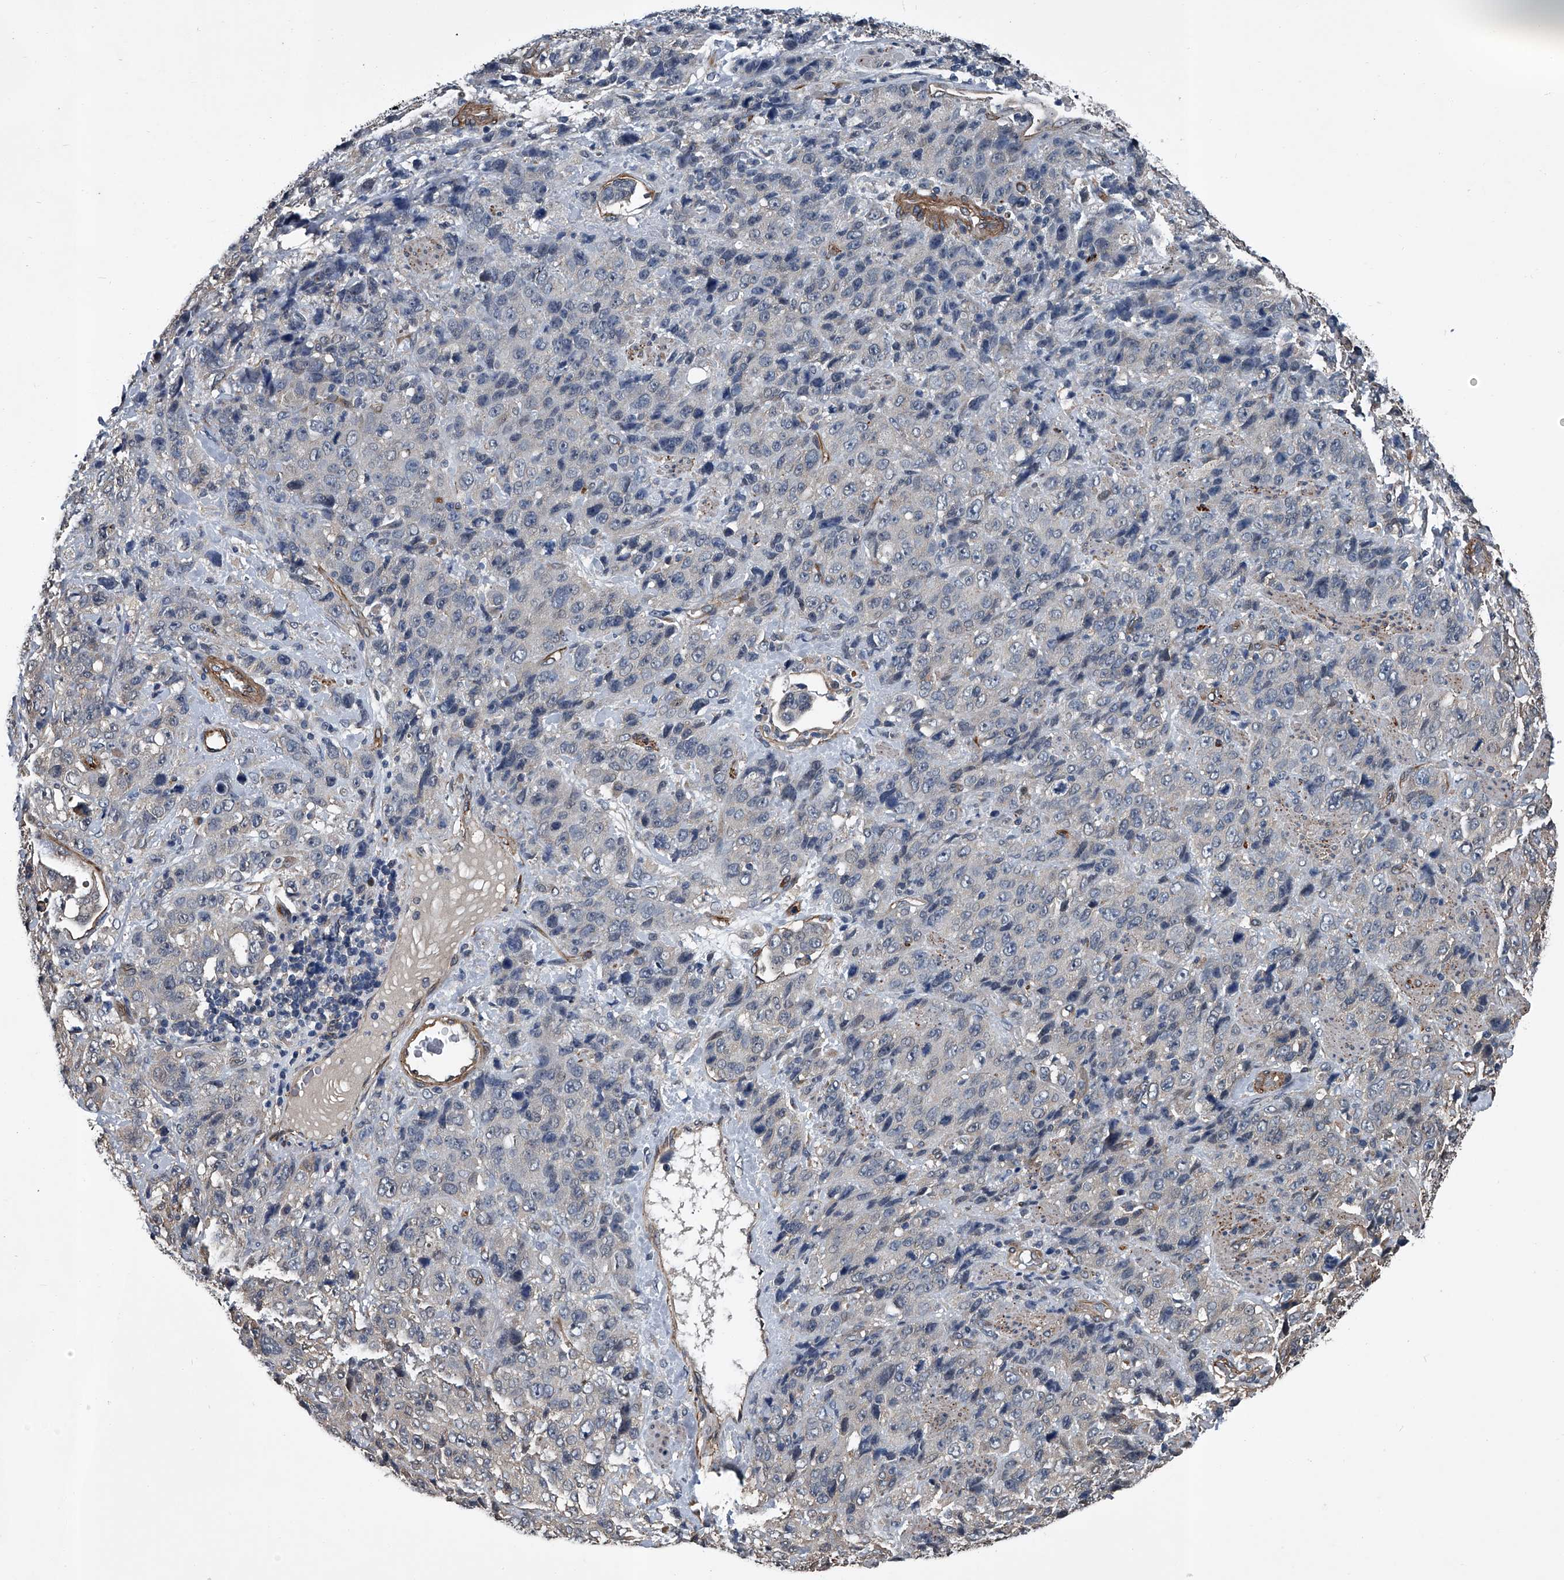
{"staining": {"intensity": "negative", "quantity": "none", "location": "none"}, "tissue": "stomach cancer", "cell_type": "Tumor cells", "image_type": "cancer", "snomed": [{"axis": "morphology", "description": "Adenocarcinoma, NOS"}, {"axis": "topography", "description": "Stomach"}], "caption": "DAB immunohistochemical staining of human stomach cancer shows no significant positivity in tumor cells.", "gene": "LDLRAD2", "patient": {"sex": "male", "age": 48}}